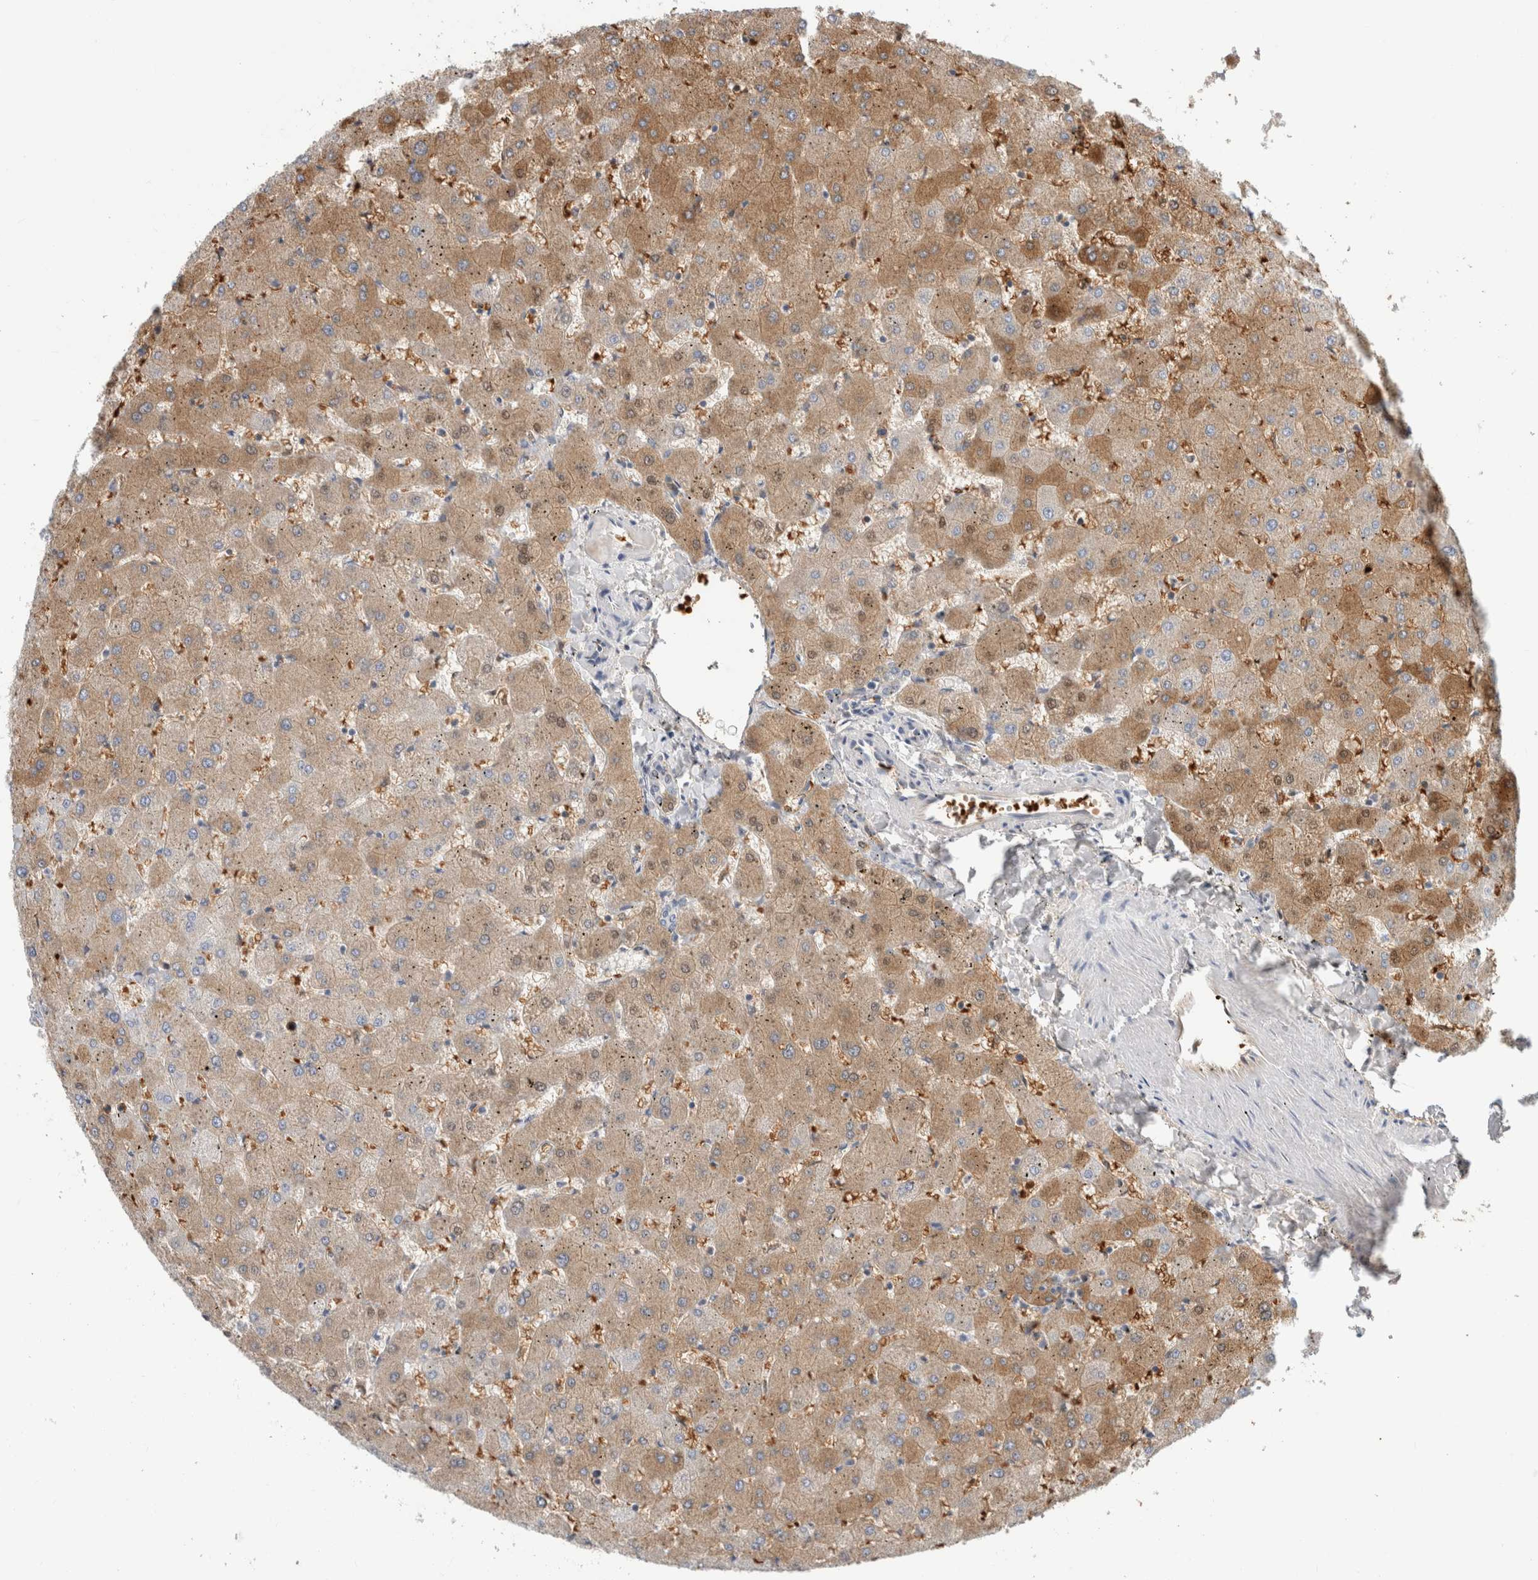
{"staining": {"intensity": "negative", "quantity": "none", "location": "none"}, "tissue": "liver", "cell_type": "Cholangiocytes", "image_type": "normal", "snomed": [{"axis": "morphology", "description": "Normal tissue, NOS"}, {"axis": "topography", "description": "Liver"}], "caption": "Protein analysis of unremarkable liver shows no significant positivity in cholangiocytes. (DAB immunohistochemistry visualized using brightfield microscopy, high magnification).", "gene": "CA1", "patient": {"sex": "female", "age": 63}}